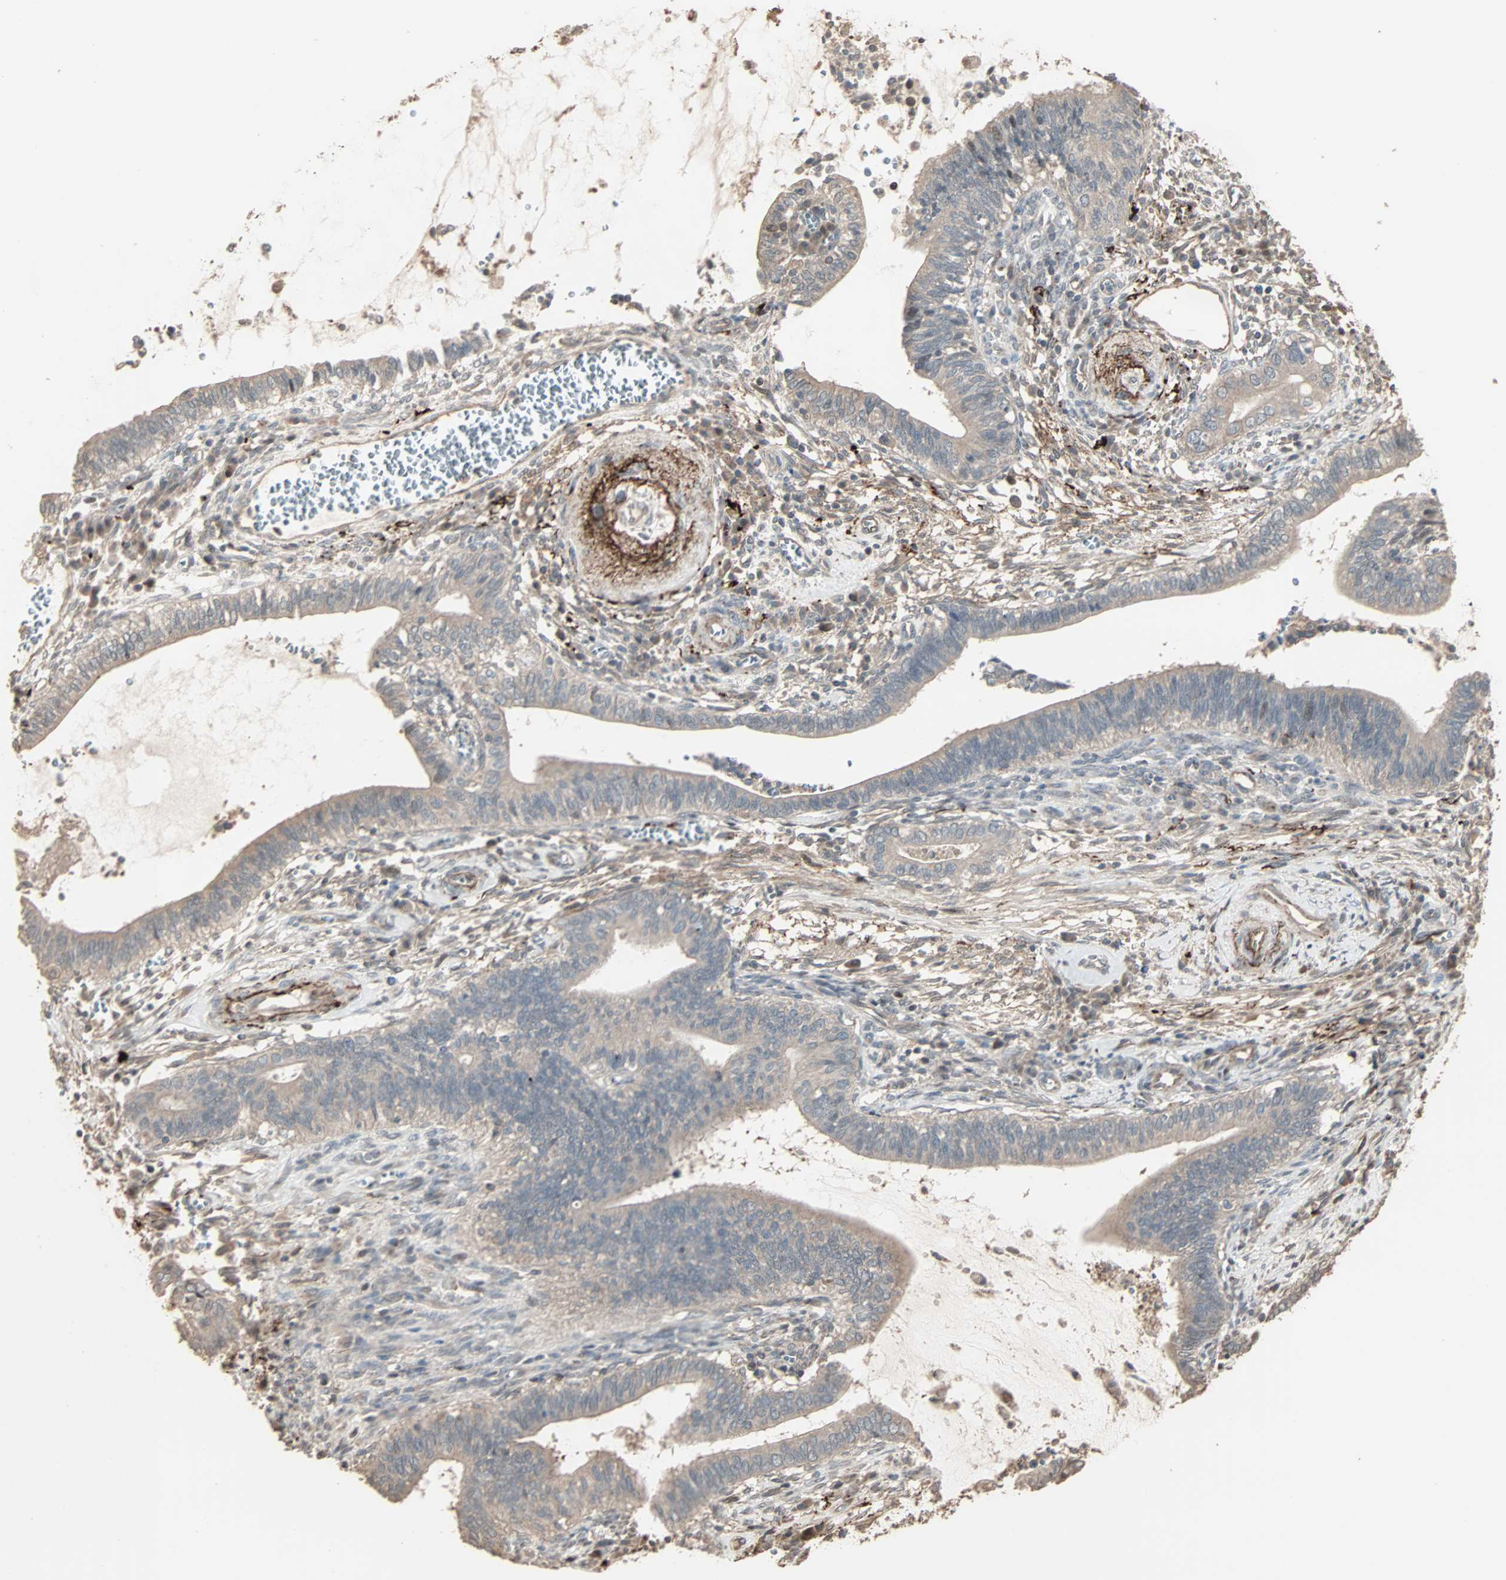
{"staining": {"intensity": "weak", "quantity": "25%-75%", "location": "cytoplasmic/membranous"}, "tissue": "cervical cancer", "cell_type": "Tumor cells", "image_type": "cancer", "snomed": [{"axis": "morphology", "description": "Adenocarcinoma, NOS"}, {"axis": "topography", "description": "Cervix"}], "caption": "Protein positivity by IHC displays weak cytoplasmic/membranous expression in about 25%-75% of tumor cells in cervical adenocarcinoma. (Brightfield microscopy of DAB IHC at high magnification).", "gene": "CALCRL", "patient": {"sex": "female", "age": 44}}